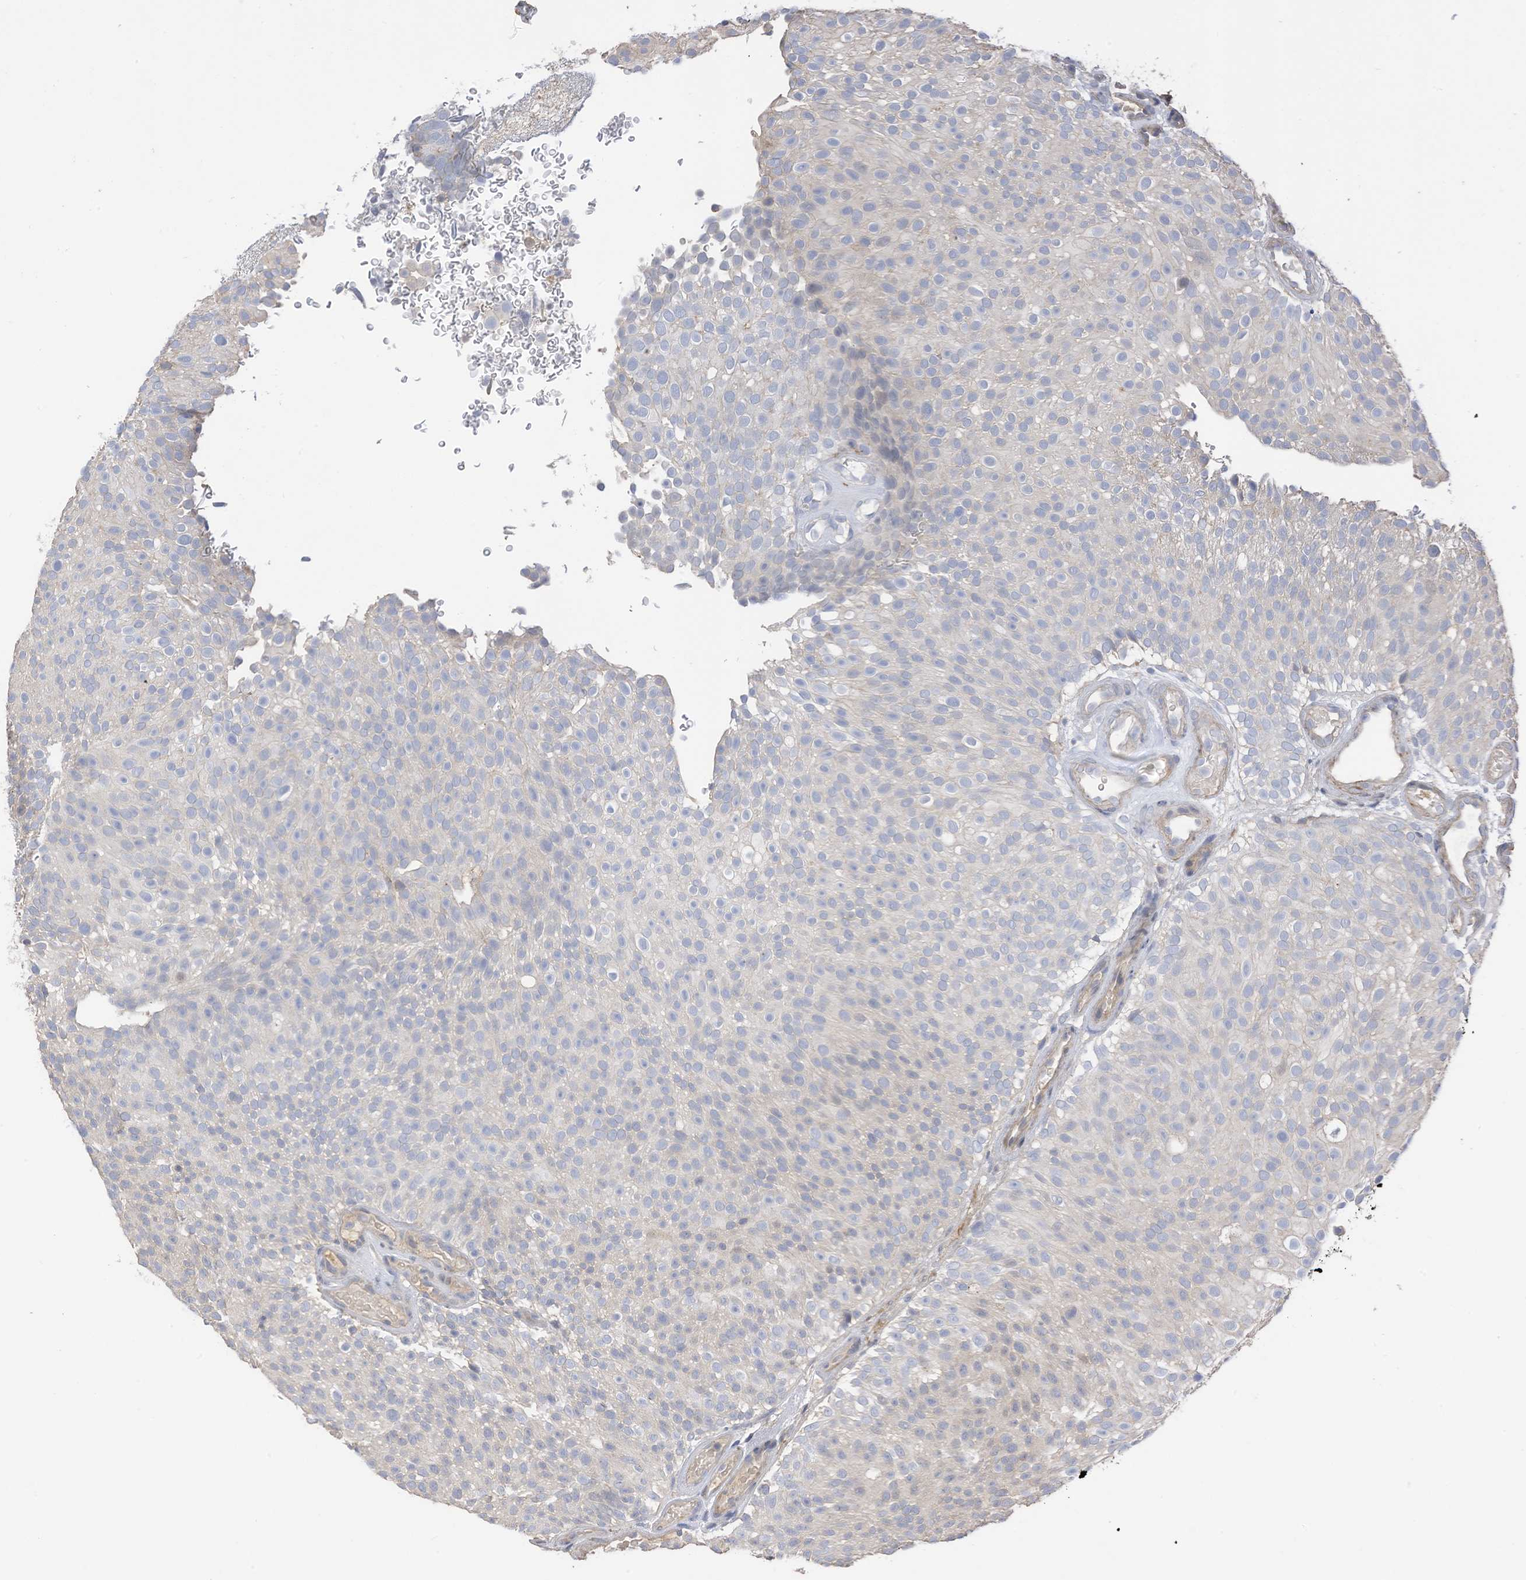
{"staining": {"intensity": "negative", "quantity": "none", "location": "none"}, "tissue": "urothelial cancer", "cell_type": "Tumor cells", "image_type": "cancer", "snomed": [{"axis": "morphology", "description": "Urothelial carcinoma, Low grade"}, {"axis": "topography", "description": "Urinary bladder"}], "caption": "A high-resolution photomicrograph shows immunohistochemistry (IHC) staining of urothelial cancer, which reveals no significant staining in tumor cells.", "gene": "SLFN14", "patient": {"sex": "male", "age": 78}}